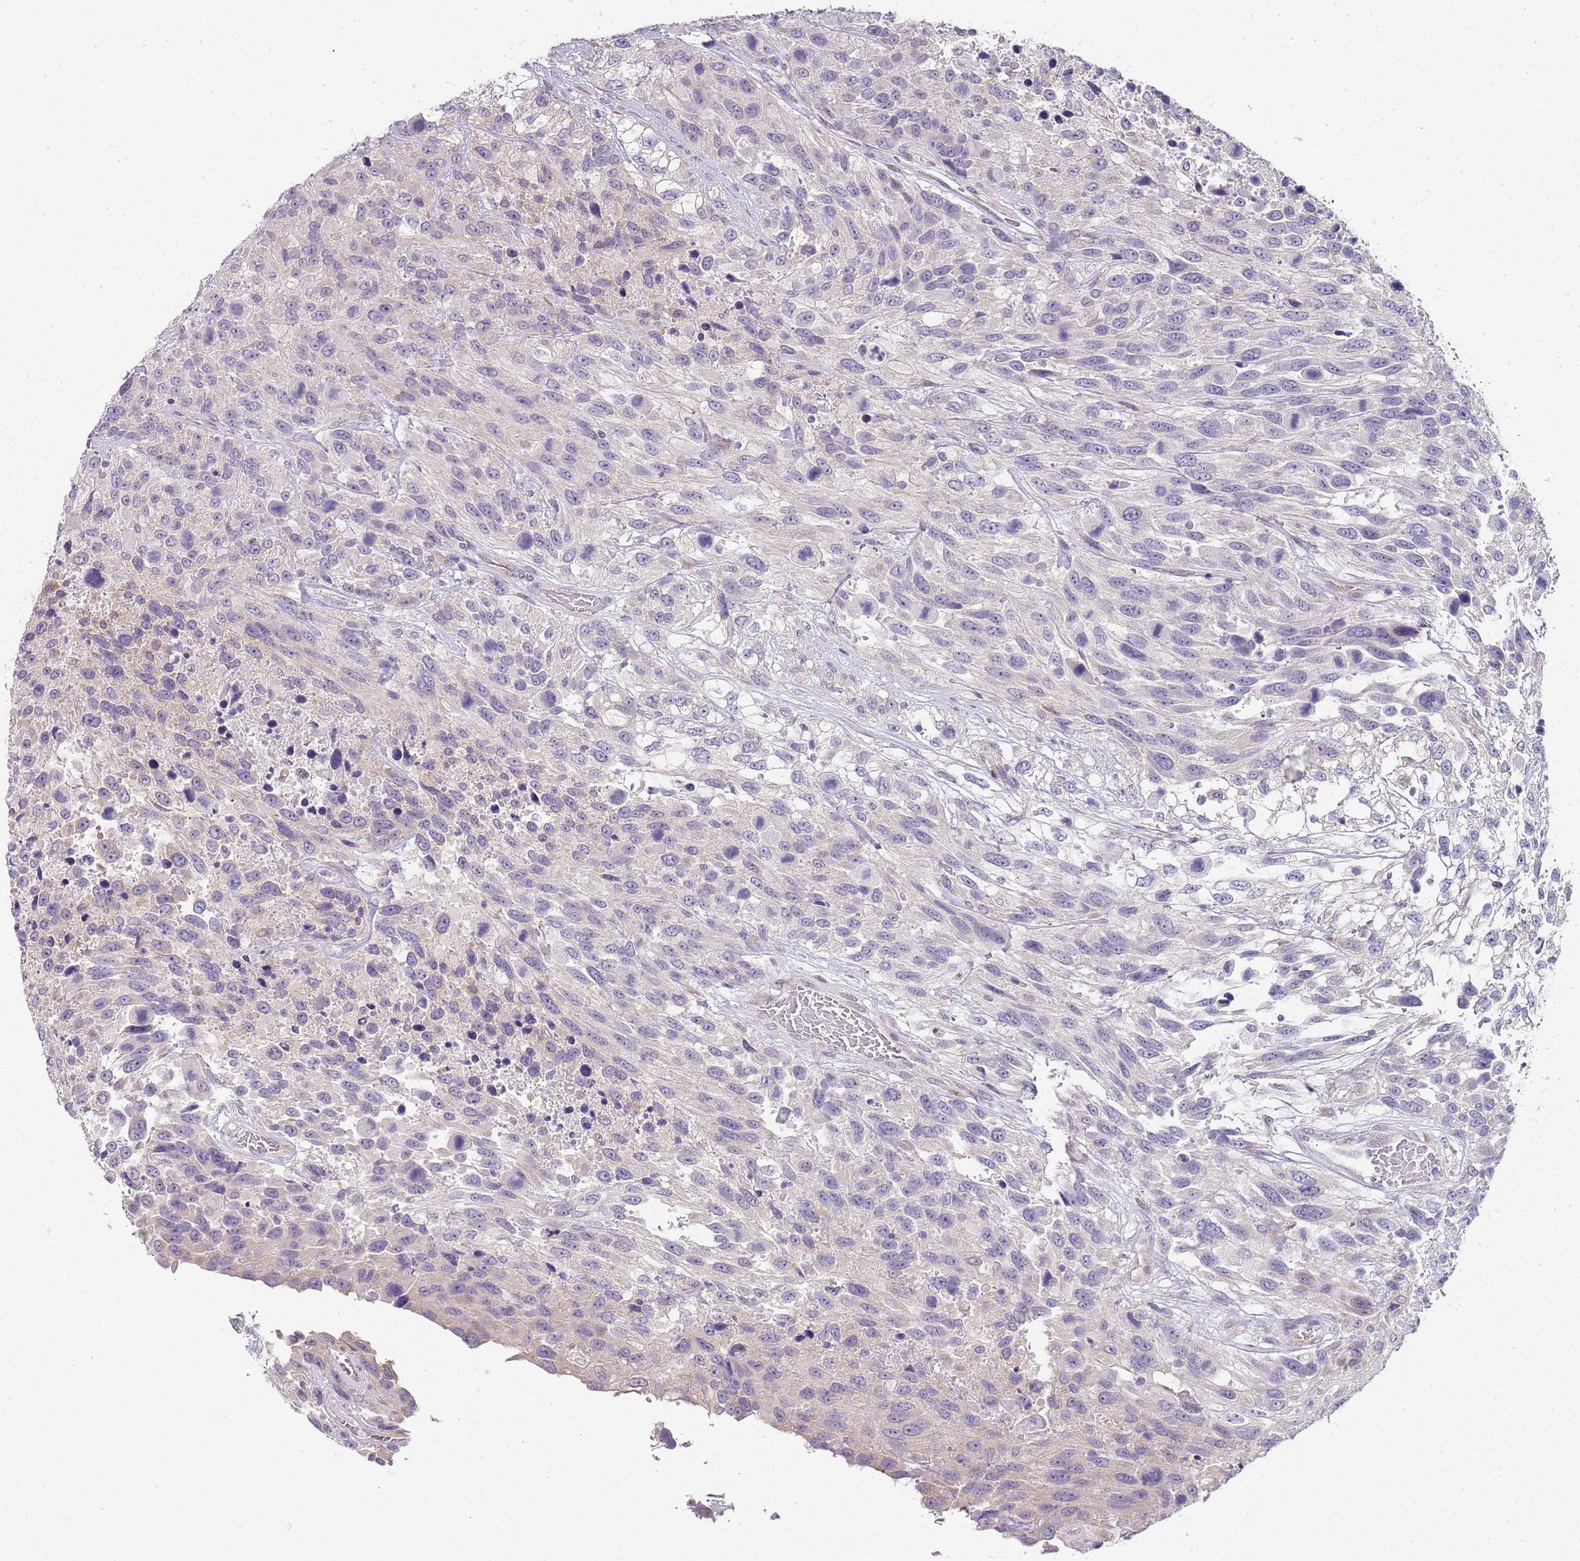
{"staining": {"intensity": "negative", "quantity": "none", "location": "none"}, "tissue": "urothelial cancer", "cell_type": "Tumor cells", "image_type": "cancer", "snomed": [{"axis": "morphology", "description": "Urothelial carcinoma, High grade"}, {"axis": "topography", "description": "Urinary bladder"}], "caption": "The image reveals no significant staining in tumor cells of urothelial carcinoma (high-grade). (Brightfield microscopy of DAB (3,3'-diaminobenzidine) immunohistochemistry at high magnification).", "gene": "TBC1D9", "patient": {"sex": "female", "age": 70}}